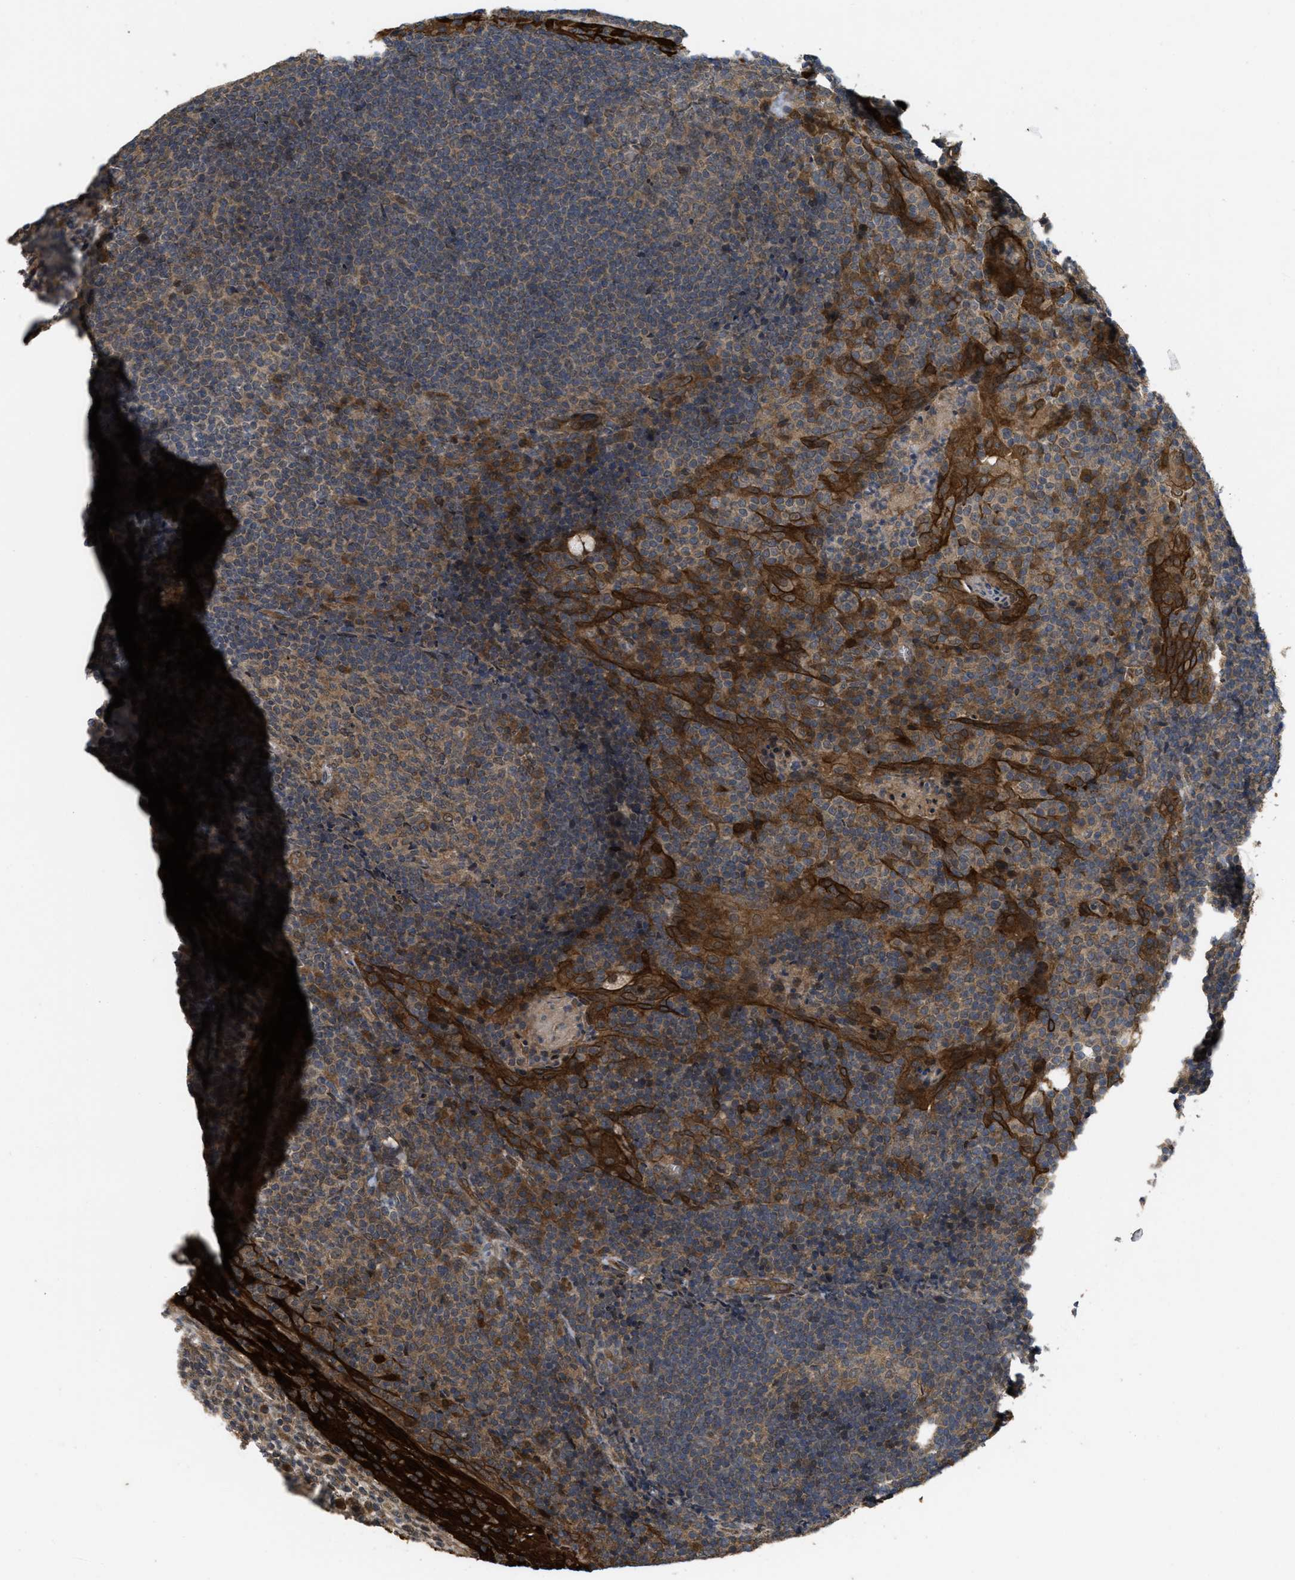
{"staining": {"intensity": "moderate", "quantity": "25%-75%", "location": "cytoplasmic/membranous"}, "tissue": "tonsil", "cell_type": "Germinal center cells", "image_type": "normal", "snomed": [{"axis": "morphology", "description": "Normal tissue, NOS"}, {"axis": "topography", "description": "Tonsil"}], "caption": "Unremarkable tonsil demonstrates moderate cytoplasmic/membranous staining in approximately 25%-75% of germinal center cells.", "gene": "FZD6", "patient": {"sex": "male", "age": 37}}